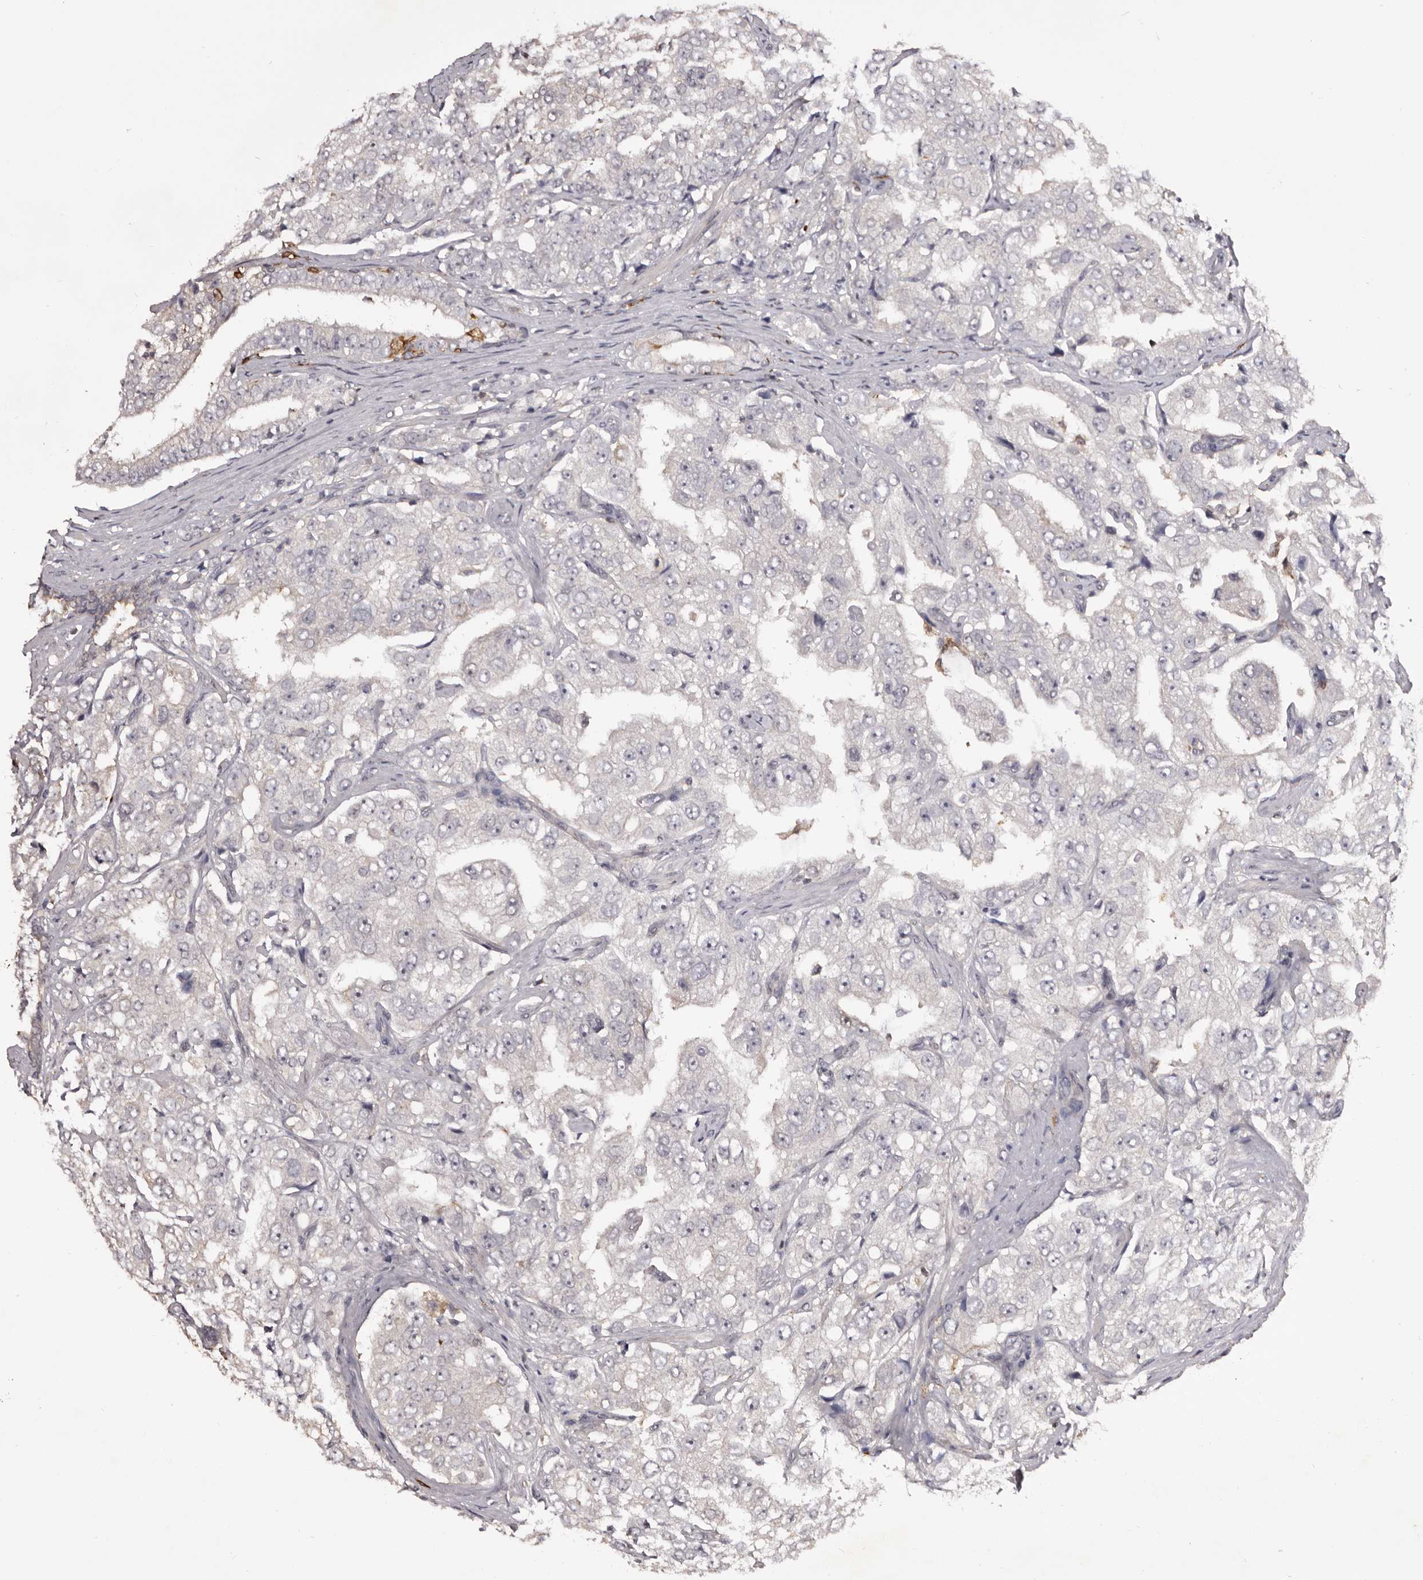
{"staining": {"intensity": "moderate", "quantity": "<25%", "location": "cytoplasmic/membranous"}, "tissue": "prostate cancer", "cell_type": "Tumor cells", "image_type": "cancer", "snomed": [{"axis": "morphology", "description": "Adenocarcinoma, High grade"}, {"axis": "topography", "description": "Prostate"}], "caption": "Prostate cancer (high-grade adenocarcinoma) stained for a protein (brown) reveals moderate cytoplasmic/membranous positive positivity in approximately <25% of tumor cells.", "gene": "TNNI1", "patient": {"sex": "male", "age": 58}}